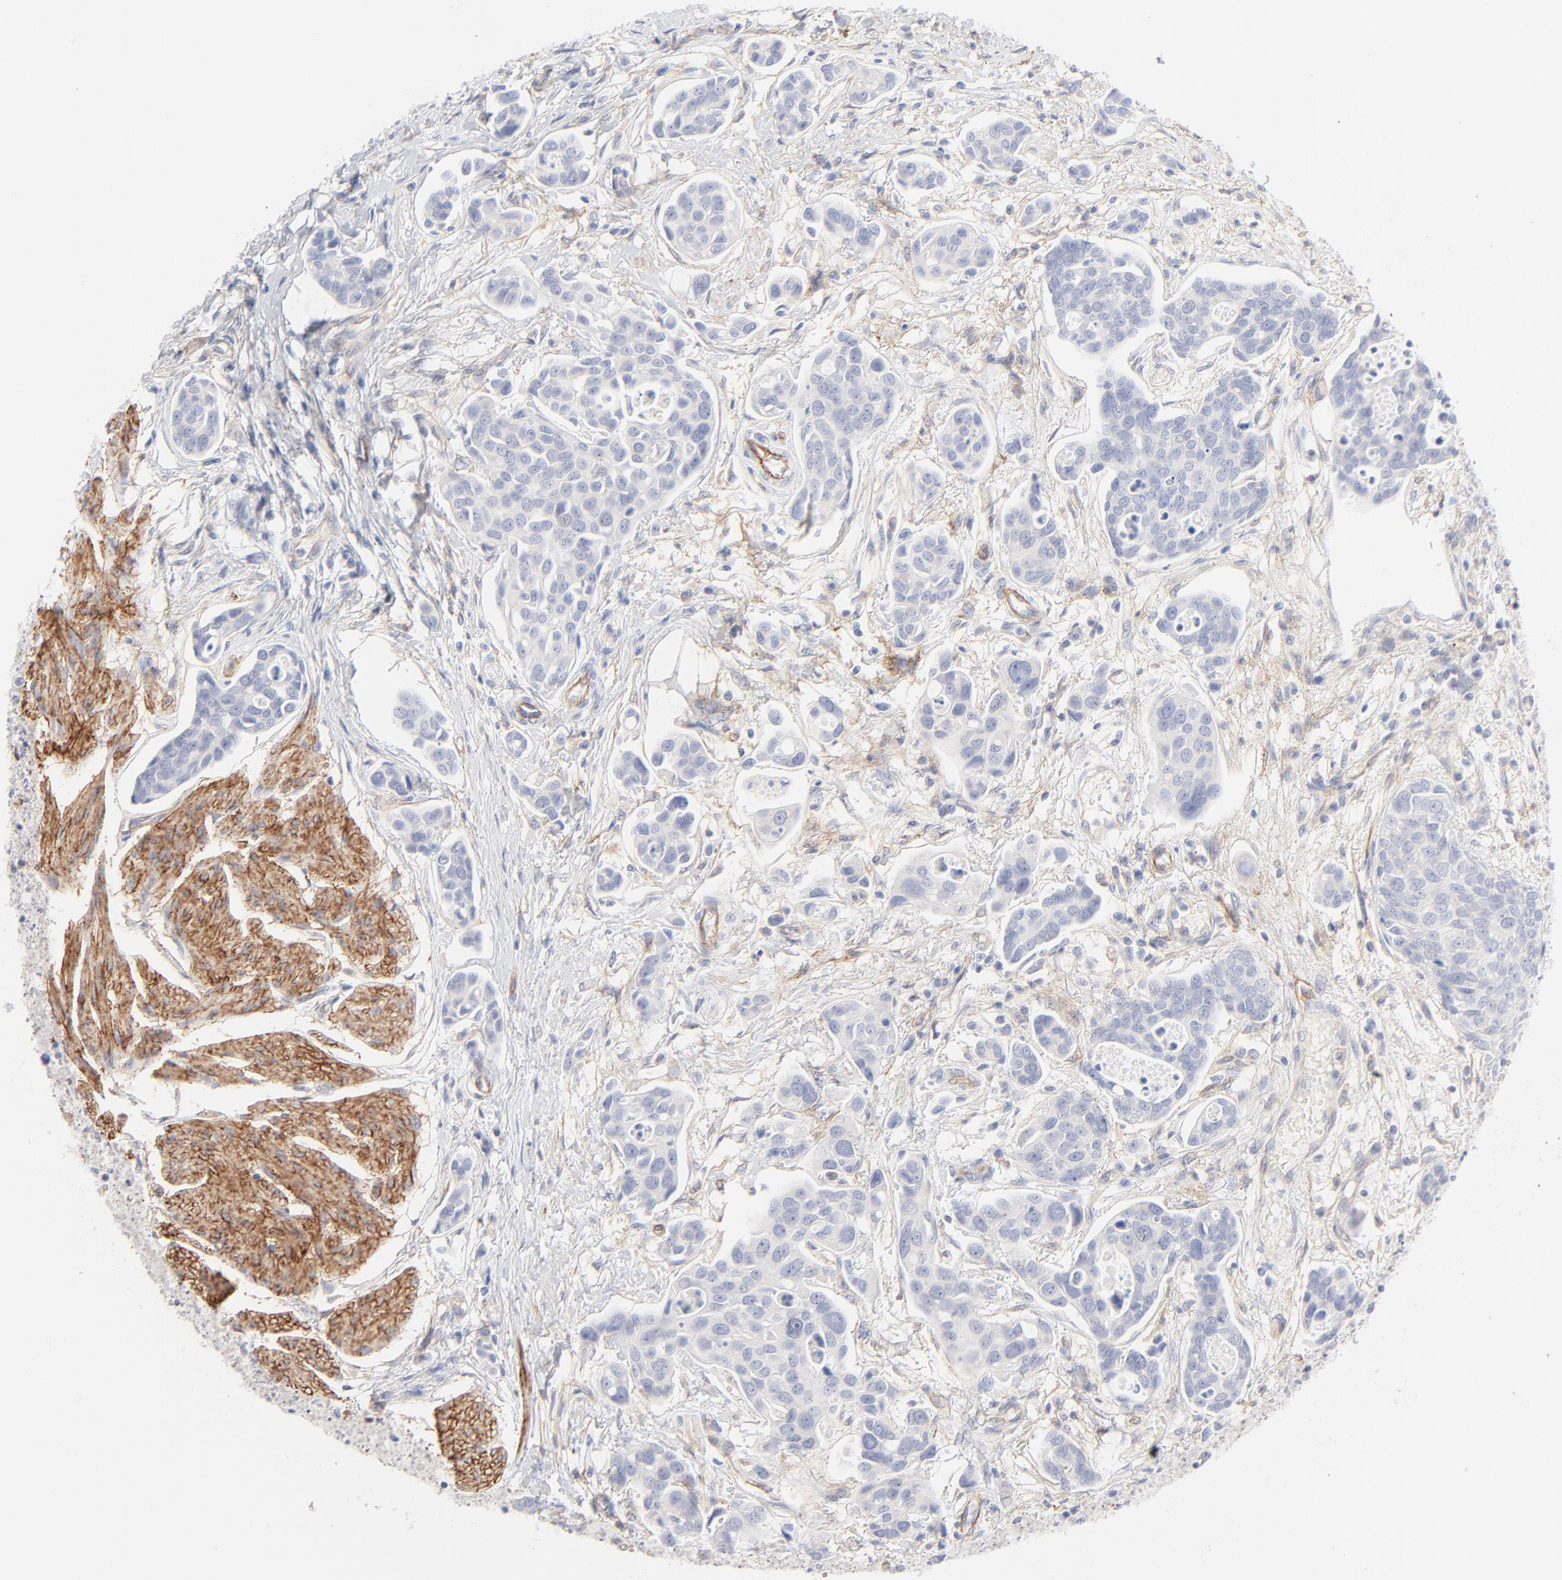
{"staining": {"intensity": "negative", "quantity": "none", "location": "none"}, "tissue": "urothelial cancer", "cell_type": "Tumor cells", "image_type": "cancer", "snomed": [{"axis": "morphology", "description": "Urothelial carcinoma, High grade"}, {"axis": "topography", "description": "Urinary bladder"}], "caption": "Tumor cells are negative for brown protein staining in urothelial carcinoma (high-grade). Brightfield microscopy of immunohistochemistry stained with DAB (3,3'-diaminobenzidine) (brown) and hematoxylin (blue), captured at high magnification.", "gene": "ITGA5", "patient": {"sex": "male", "age": 78}}